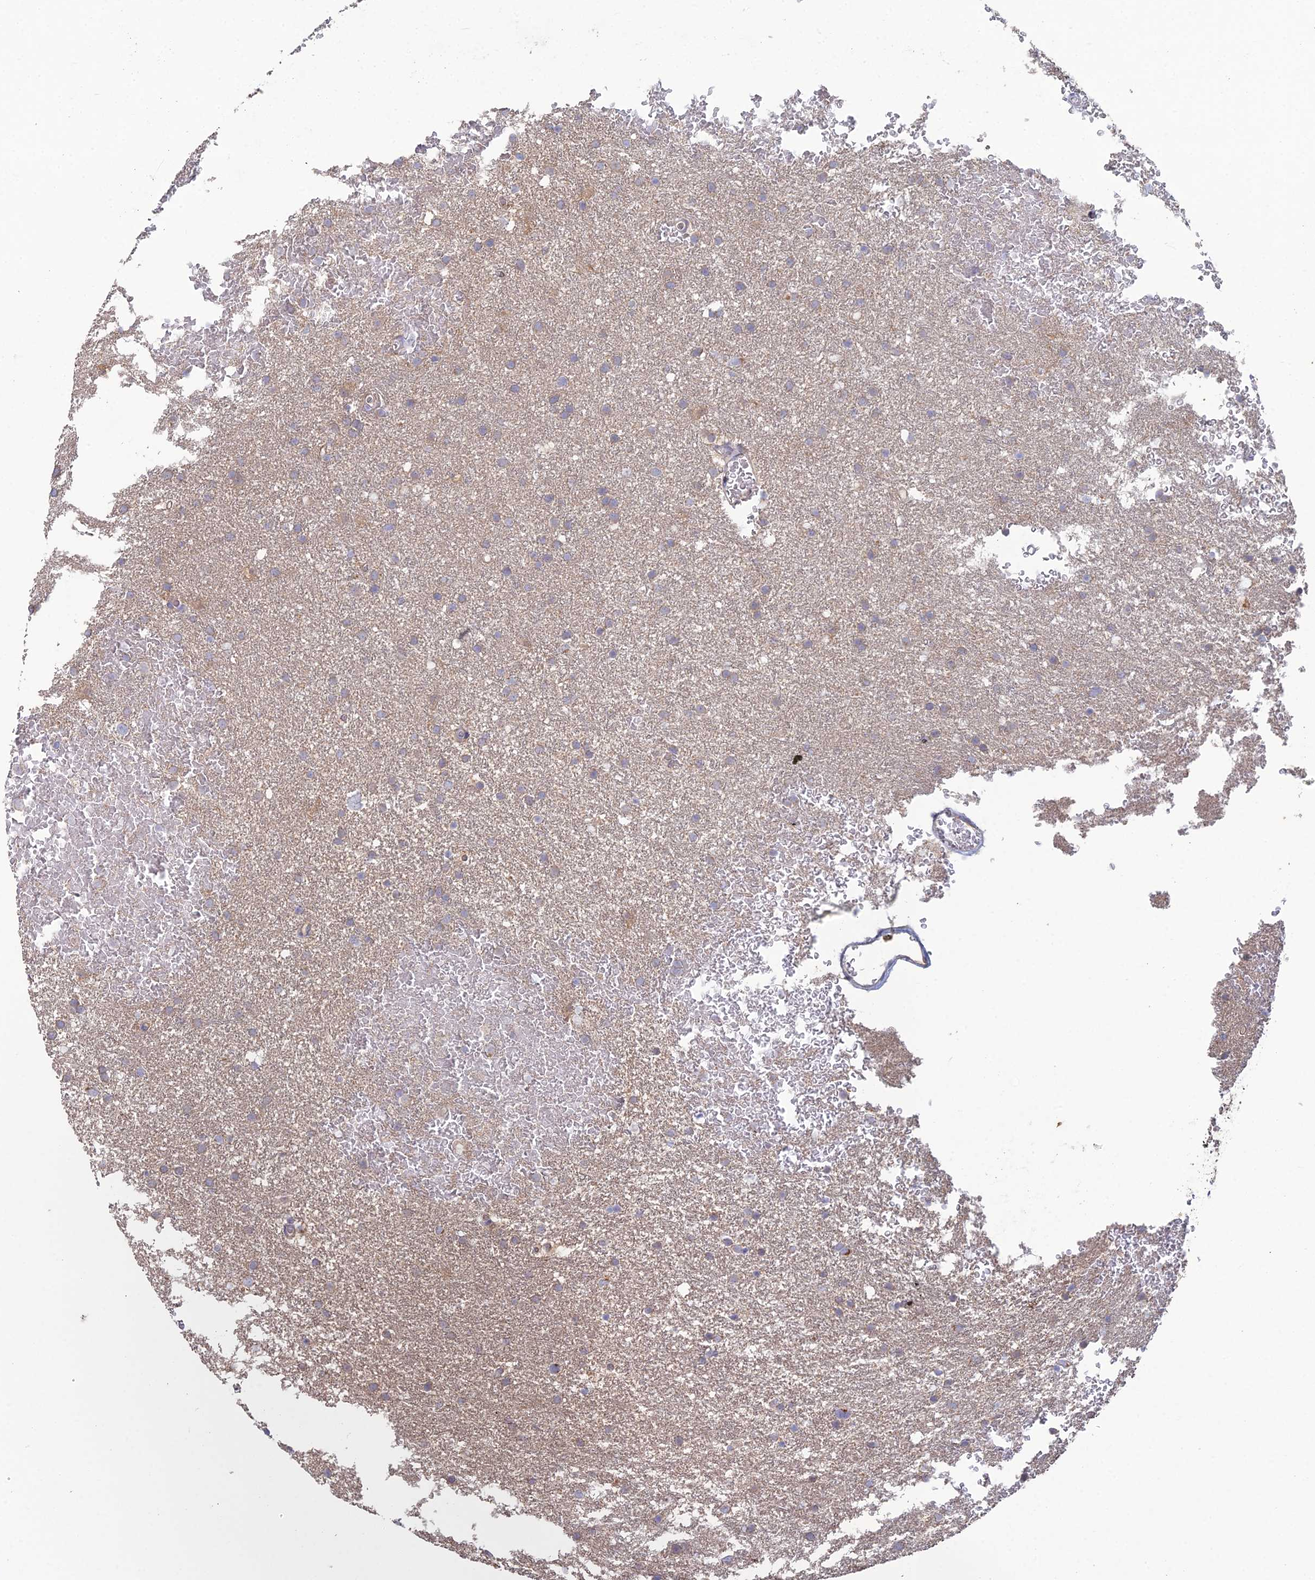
{"staining": {"intensity": "weak", "quantity": "25%-75%", "location": "cytoplasmic/membranous"}, "tissue": "glioma", "cell_type": "Tumor cells", "image_type": "cancer", "snomed": [{"axis": "morphology", "description": "Glioma, malignant, High grade"}, {"axis": "topography", "description": "Cerebral cortex"}], "caption": "Weak cytoplasmic/membranous expression is identified in approximately 25%-75% of tumor cells in glioma. (DAB (3,3'-diaminobenzidine) IHC, brown staining for protein, blue staining for nuclei).", "gene": "ARL16", "patient": {"sex": "female", "age": 36}}